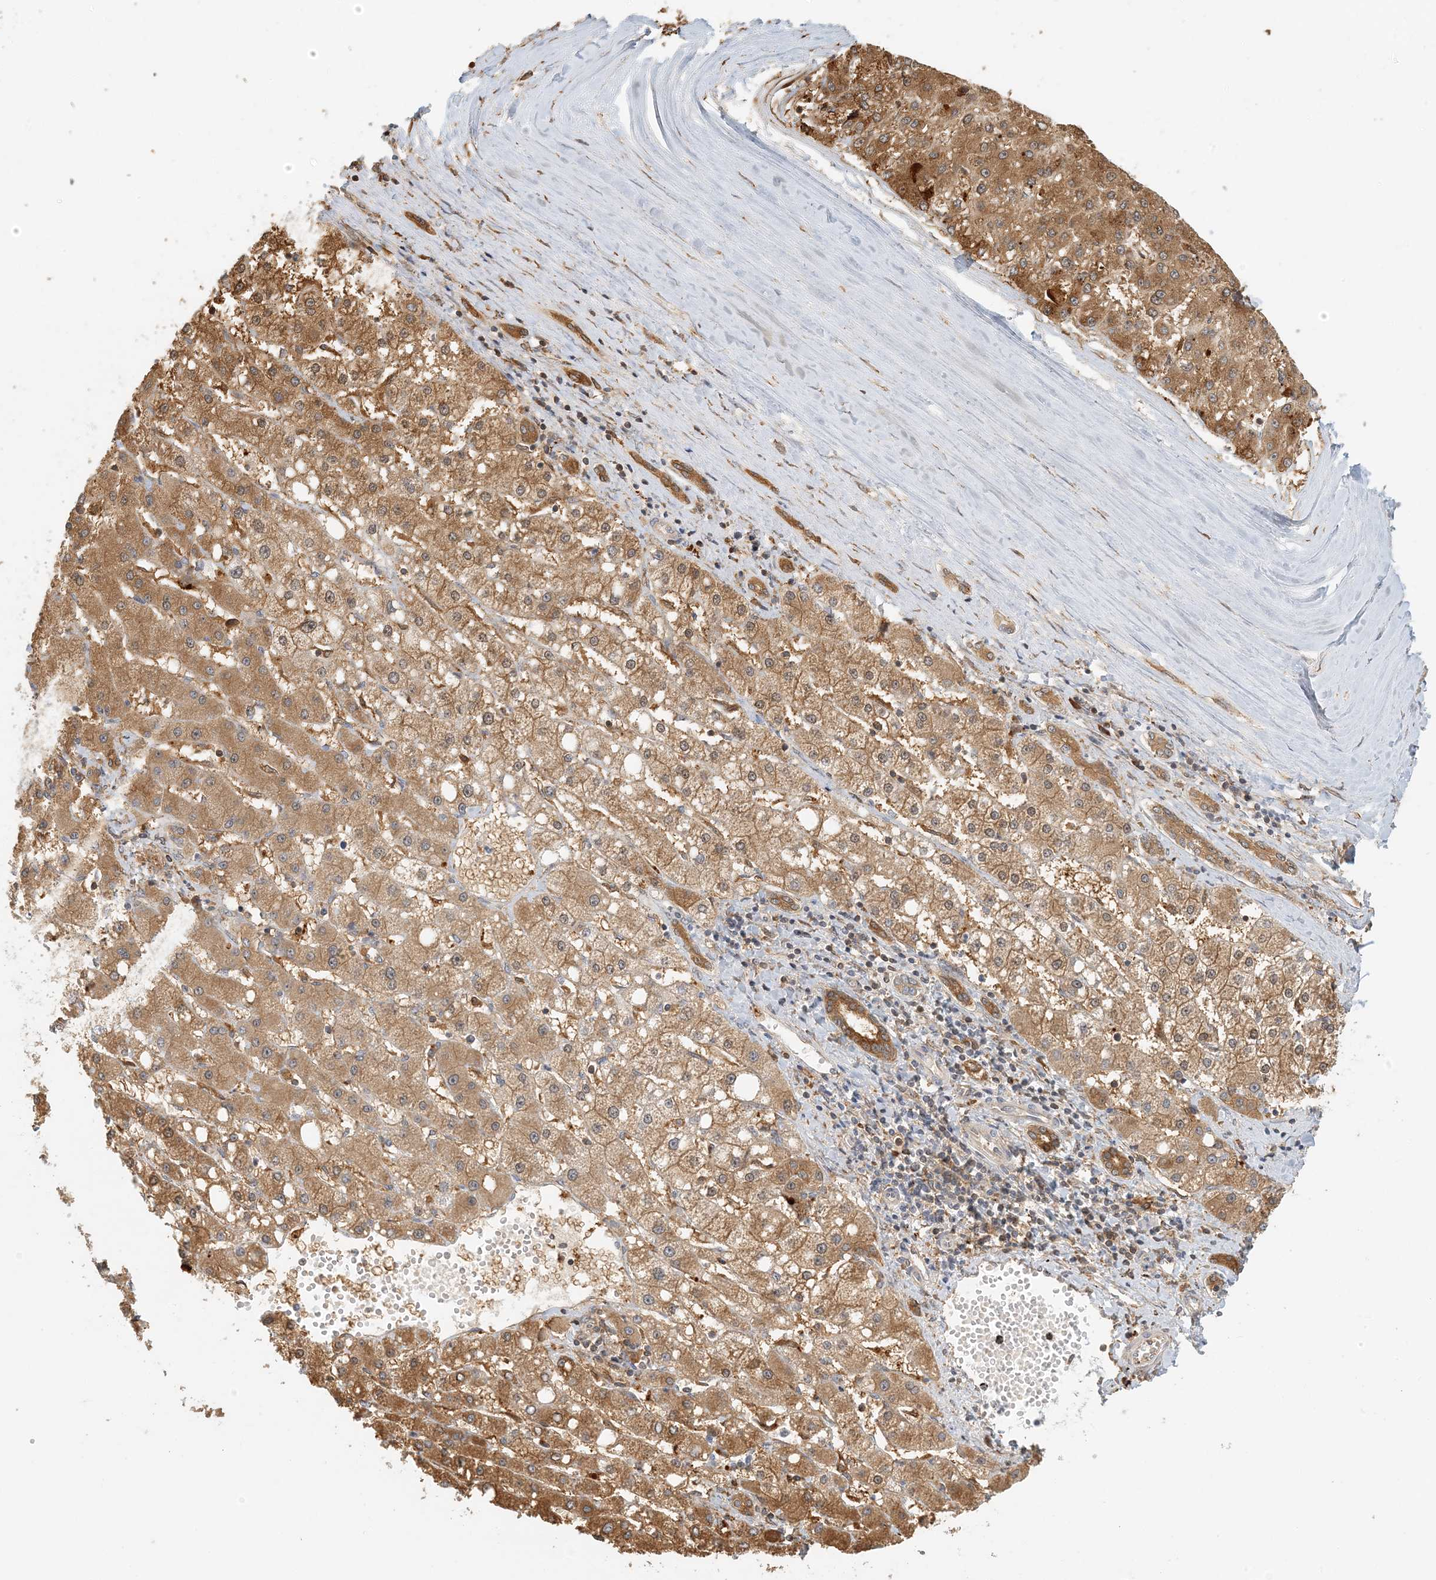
{"staining": {"intensity": "moderate", "quantity": ">75%", "location": "cytoplasmic/membranous"}, "tissue": "liver cancer", "cell_type": "Tumor cells", "image_type": "cancer", "snomed": [{"axis": "morphology", "description": "Carcinoma, Hepatocellular, NOS"}, {"axis": "topography", "description": "Liver"}], "caption": "This image reveals IHC staining of human hepatocellular carcinoma (liver), with medium moderate cytoplasmic/membranous expression in about >75% of tumor cells.", "gene": "HNMT", "patient": {"sex": "male", "age": 67}}